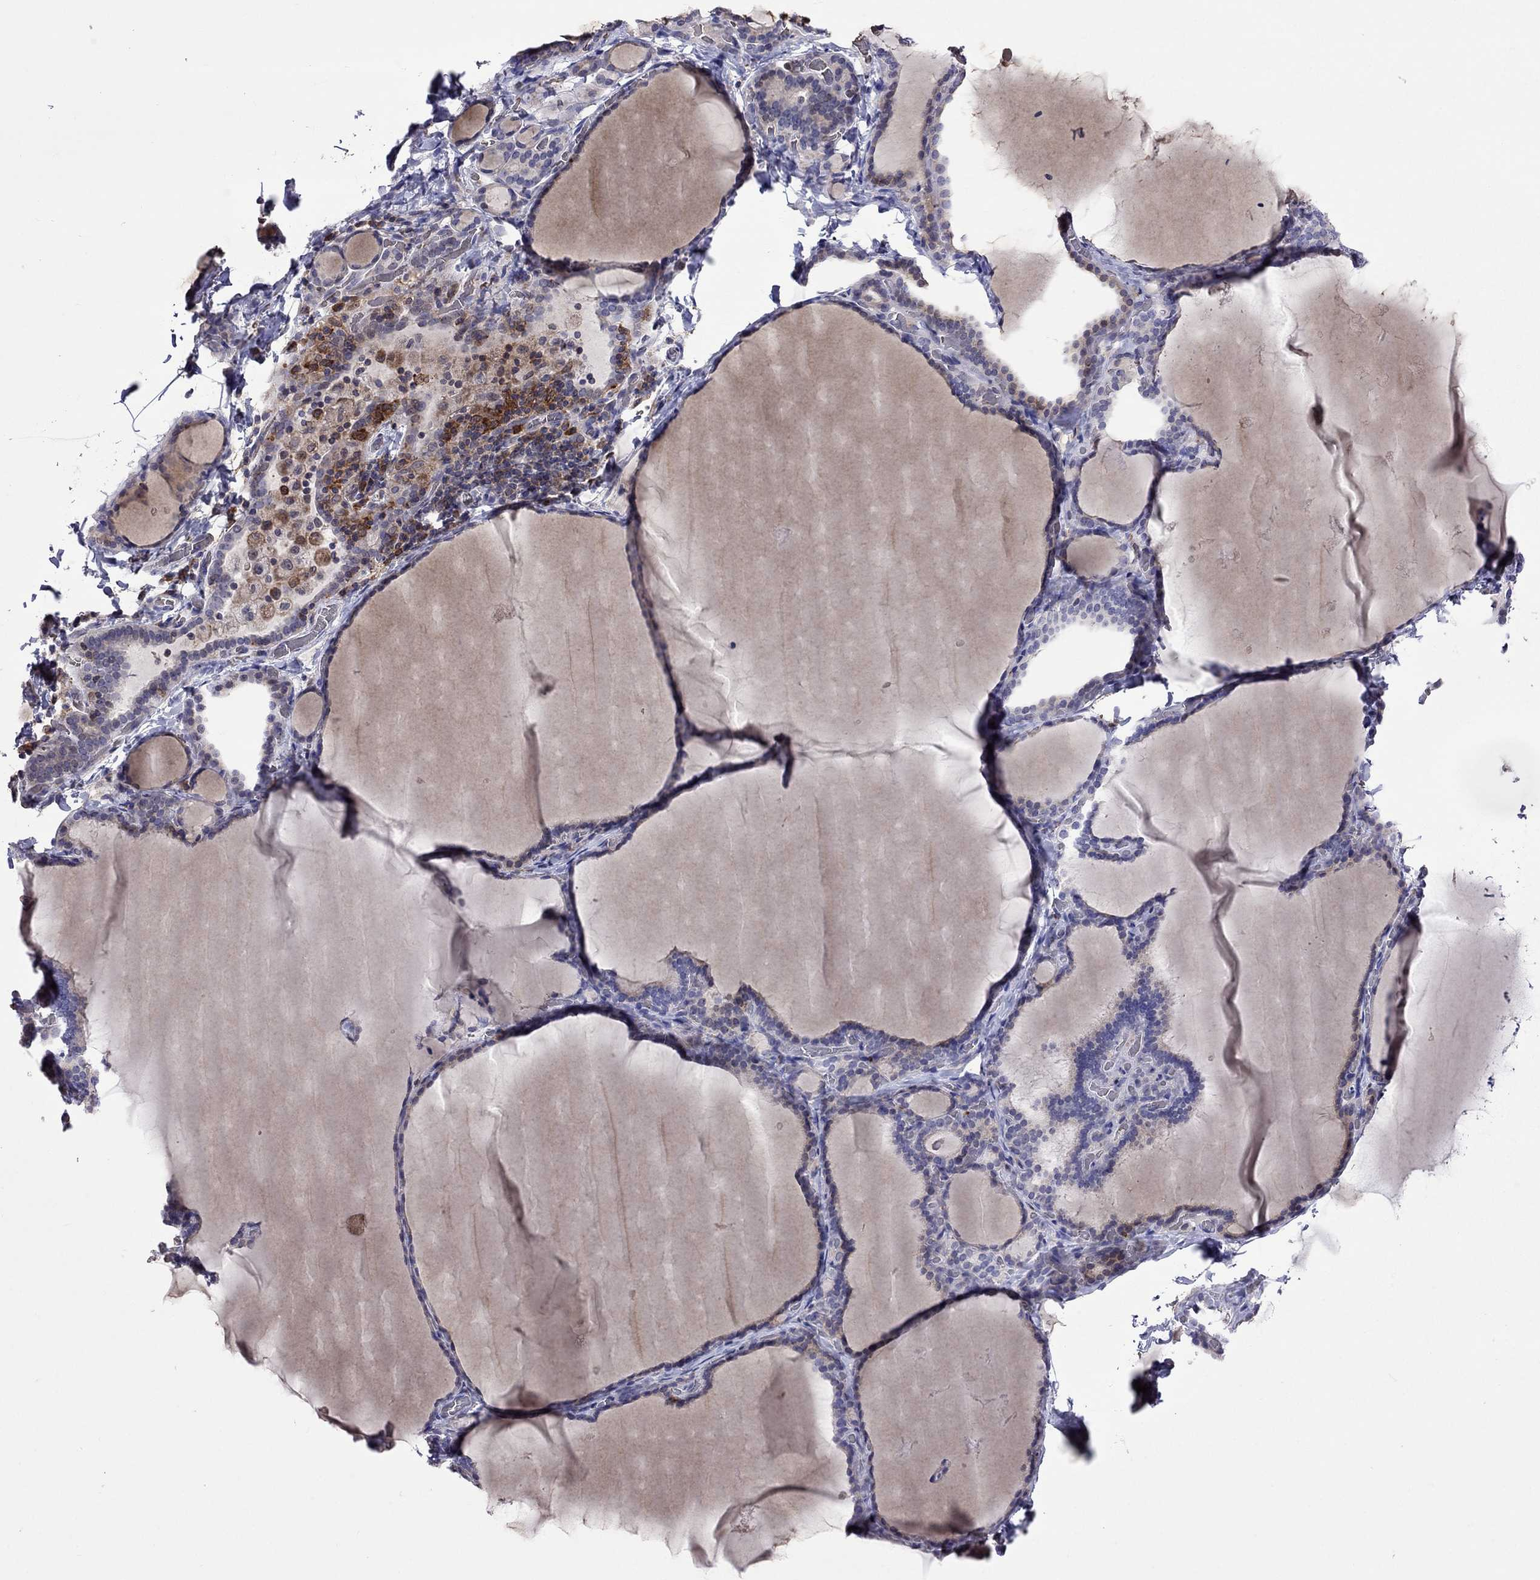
{"staining": {"intensity": "negative", "quantity": "none", "location": "none"}, "tissue": "thyroid gland", "cell_type": "Glandular cells", "image_type": "normal", "snomed": [{"axis": "morphology", "description": "Normal tissue, NOS"}, {"axis": "morphology", "description": "Hyperplasia, NOS"}, {"axis": "topography", "description": "Thyroid gland"}], "caption": "IHC image of normal thyroid gland: human thyroid gland stained with DAB (3,3'-diaminobenzidine) demonstrates no significant protein expression in glandular cells. (Brightfield microscopy of DAB (3,3'-diaminobenzidine) immunohistochemistry (IHC) at high magnification).", "gene": "ADAM28", "patient": {"sex": "female", "age": 27}}